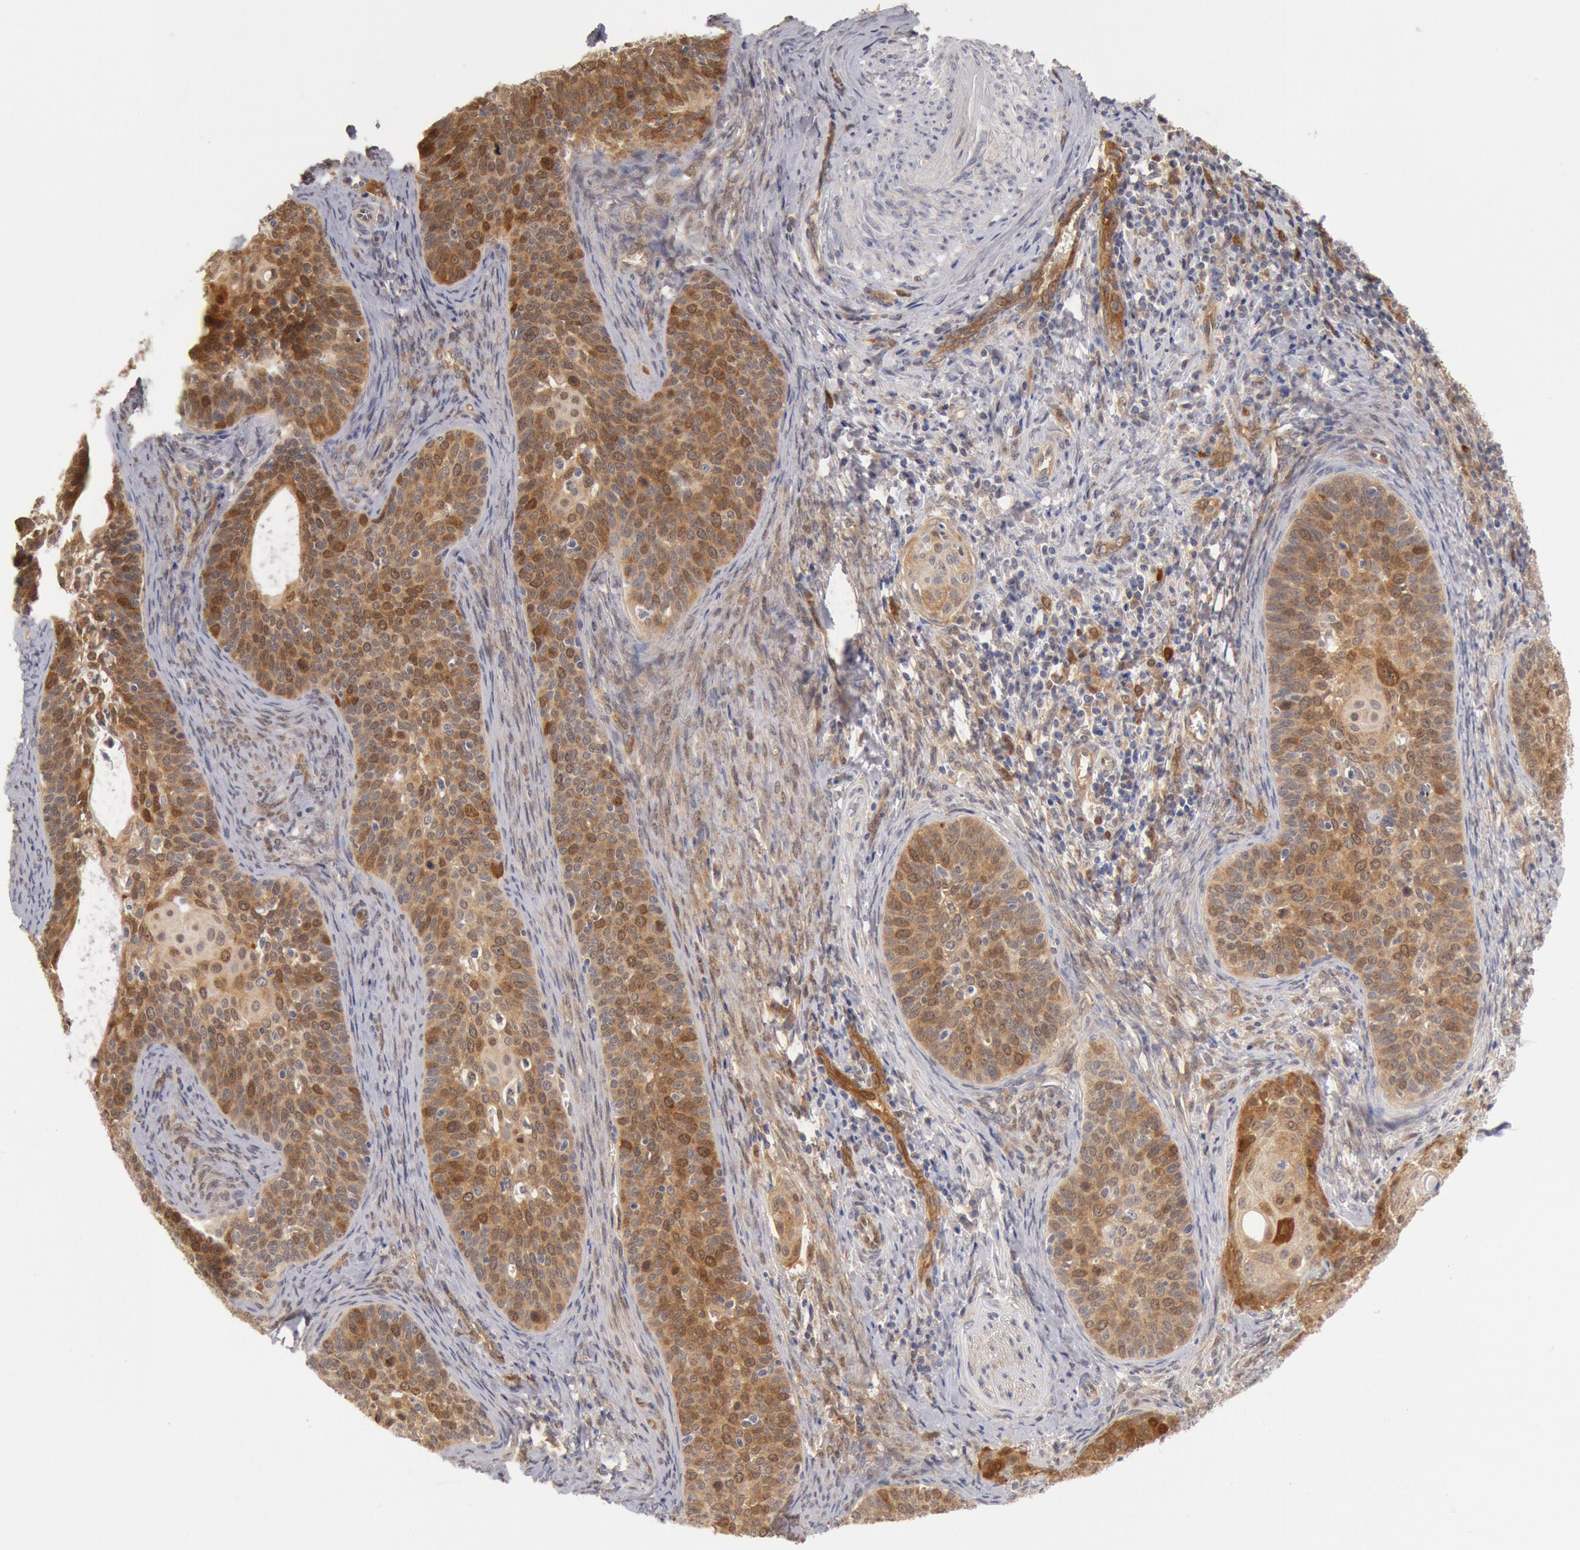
{"staining": {"intensity": "moderate", "quantity": ">75%", "location": "cytoplasmic/membranous,nuclear"}, "tissue": "cervical cancer", "cell_type": "Tumor cells", "image_type": "cancer", "snomed": [{"axis": "morphology", "description": "Squamous cell carcinoma, NOS"}, {"axis": "topography", "description": "Cervix"}], "caption": "Immunohistochemistry micrograph of cervical cancer (squamous cell carcinoma) stained for a protein (brown), which exhibits medium levels of moderate cytoplasmic/membranous and nuclear staining in about >75% of tumor cells.", "gene": "DNAJA1", "patient": {"sex": "female", "age": 33}}